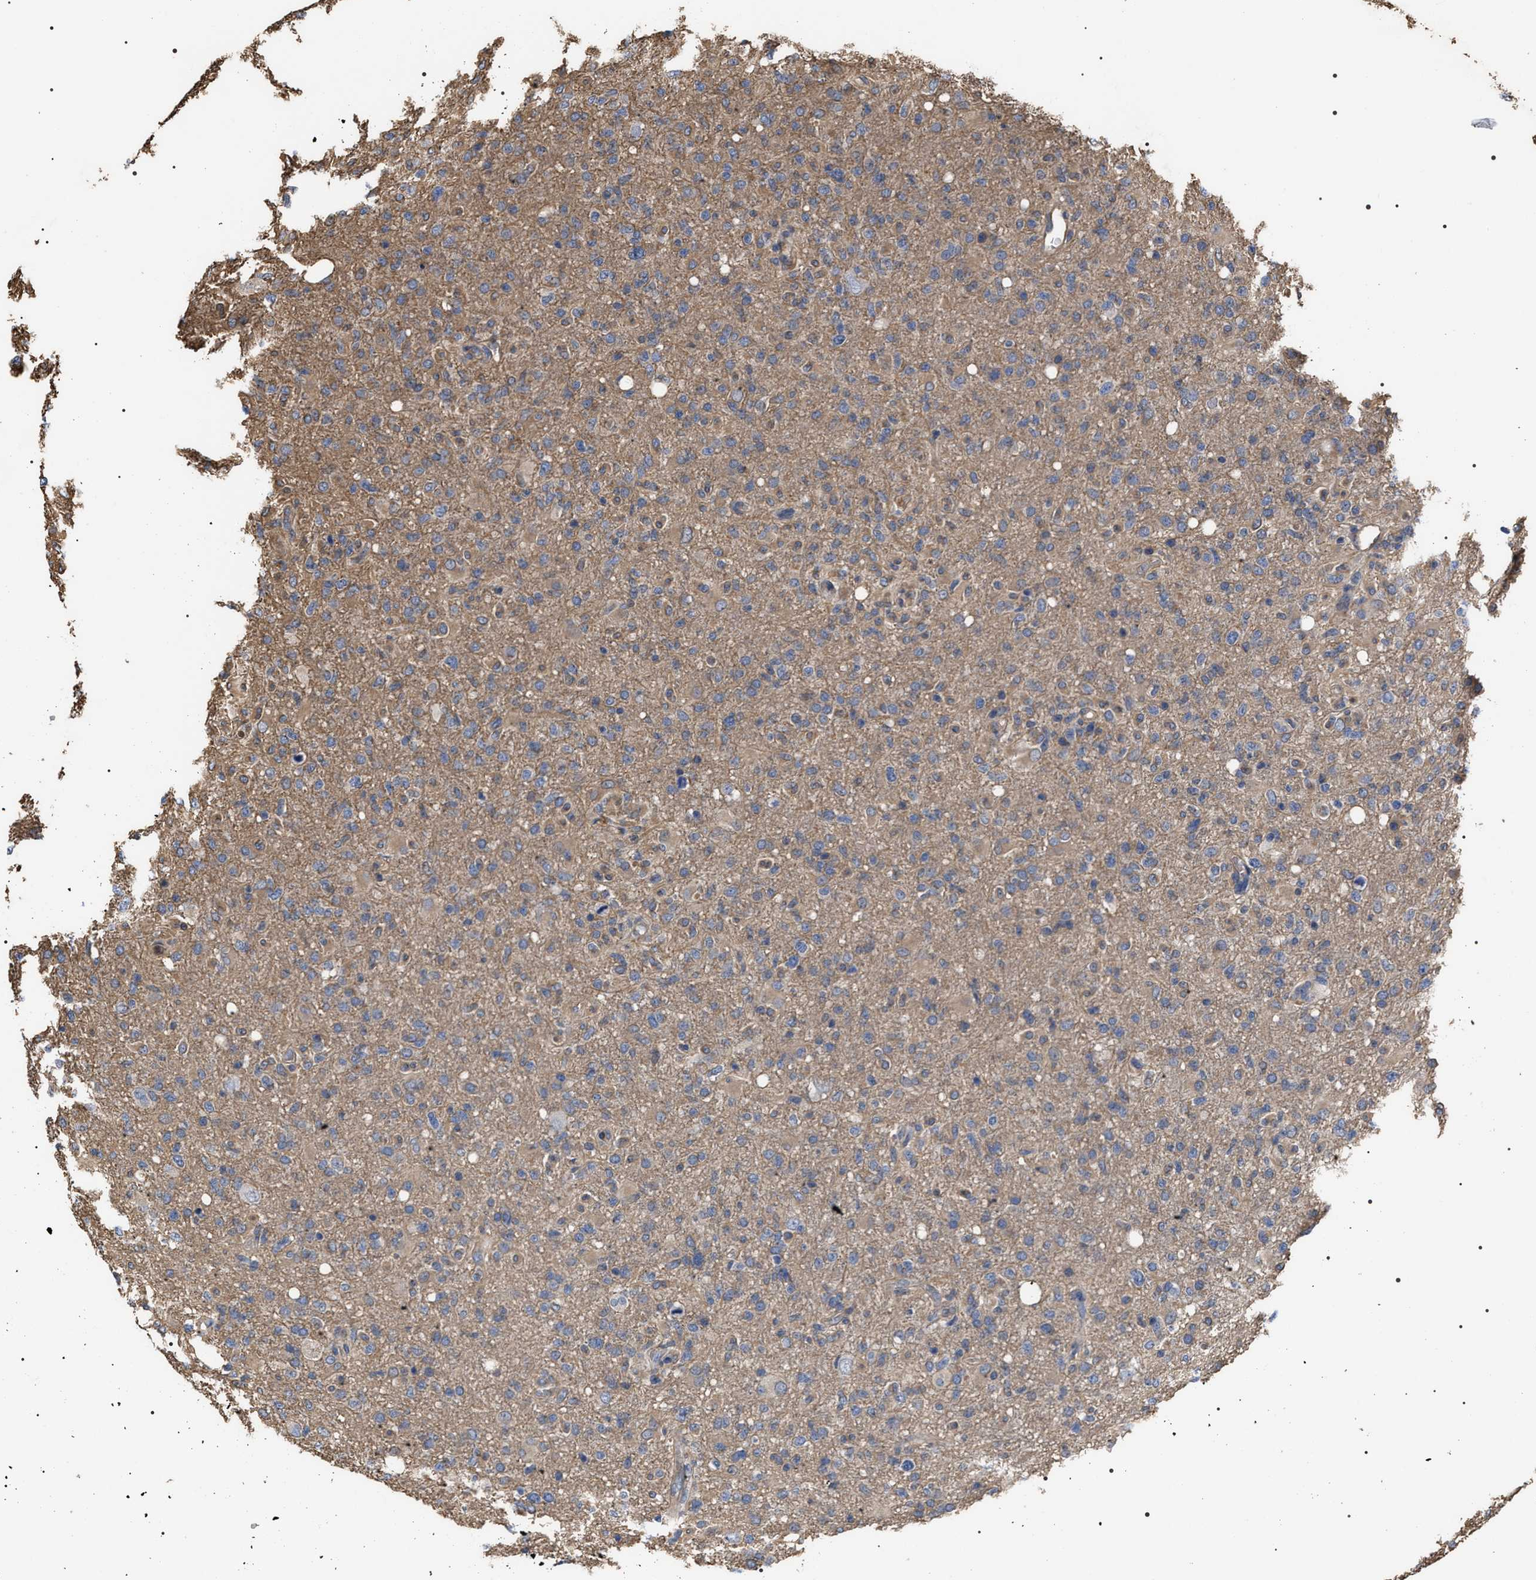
{"staining": {"intensity": "weak", "quantity": "<25%", "location": "cytoplasmic/membranous"}, "tissue": "glioma", "cell_type": "Tumor cells", "image_type": "cancer", "snomed": [{"axis": "morphology", "description": "Glioma, malignant, High grade"}, {"axis": "topography", "description": "Brain"}], "caption": "This is an IHC histopathology image of human glioma. There is no expression in tumor cells.", "gene": "TSPAN33", "patient": {"sex": "female", "age": 57}}